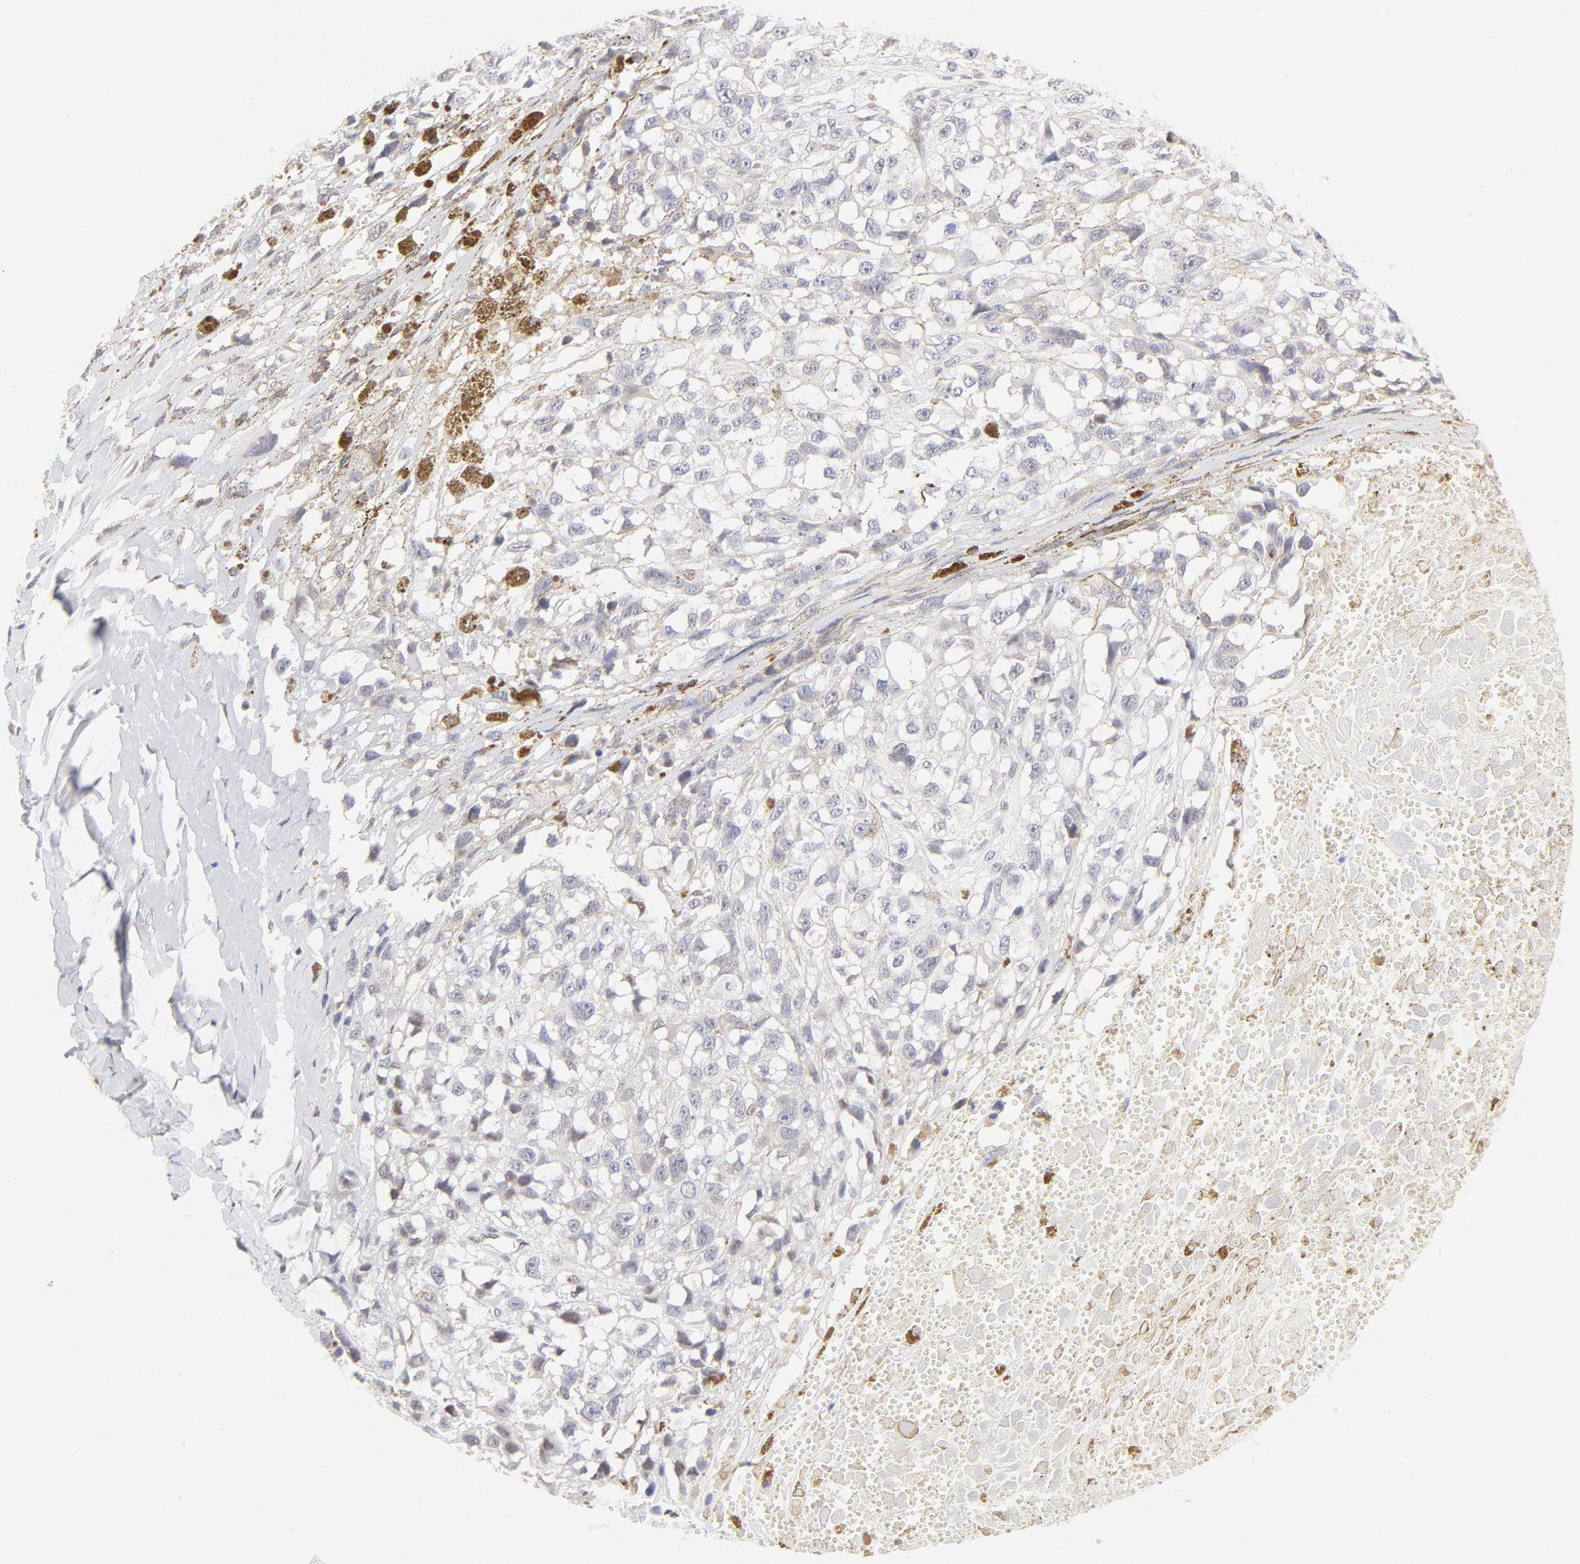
{"staining": {"intensity": "negative", "quantity": "none", "location": "none"}, "tissue": "melanoma", "cell_type": "Tumor cells", "image_type": "cancer", "snomed": [{"axis": "morphology", "description": "Malignant melanoma, Metastatic site"}, {"axis": "topography", "description": "Lymph node"}], "caption": "Immunohistochemistry of malignant melanoma (metastatic site) demonstrates no staining in tumor cells.", "gene": "PBX1", "patient": {"sex": "male", "age": 59}}